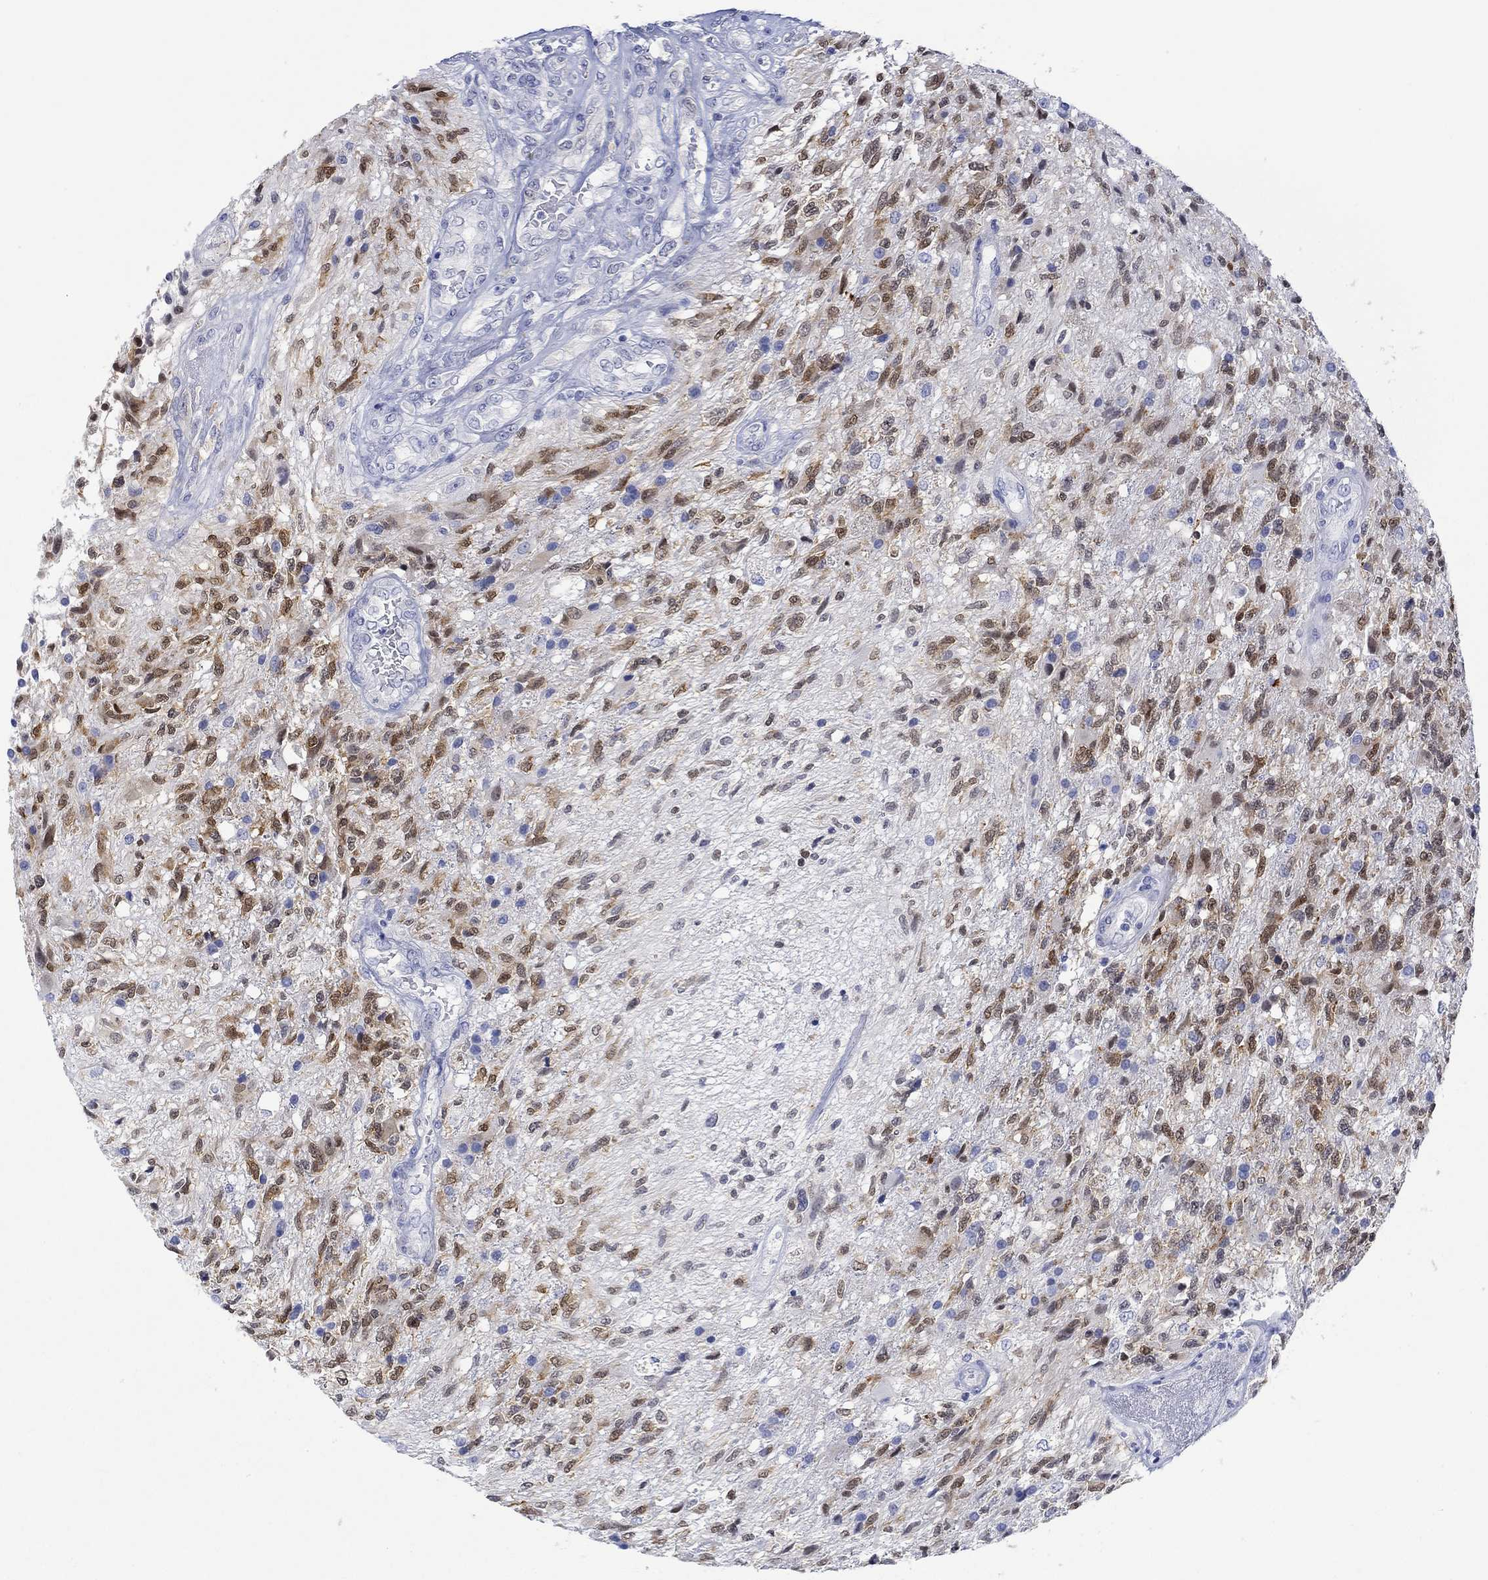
{"staining": {"intensity": "strong", "quantity": "25%-75%", "location": "nuclear"}, "tissue": "glioma", "cell_type": "Tumor cells", "image_type": "cancer", "snomed": [{"axis": "morphology", "description": "Glioma, malignant, High grade"}, {"axis": "topography", "description": "Brain"}], "caption": "Brown immunohistochemical staining in glioma exhibits strong nuclear positivity in approximately 25%-75% of tumor cells.", "gene": "MSI1", "patient": {"sex": "male", "age": 56}}